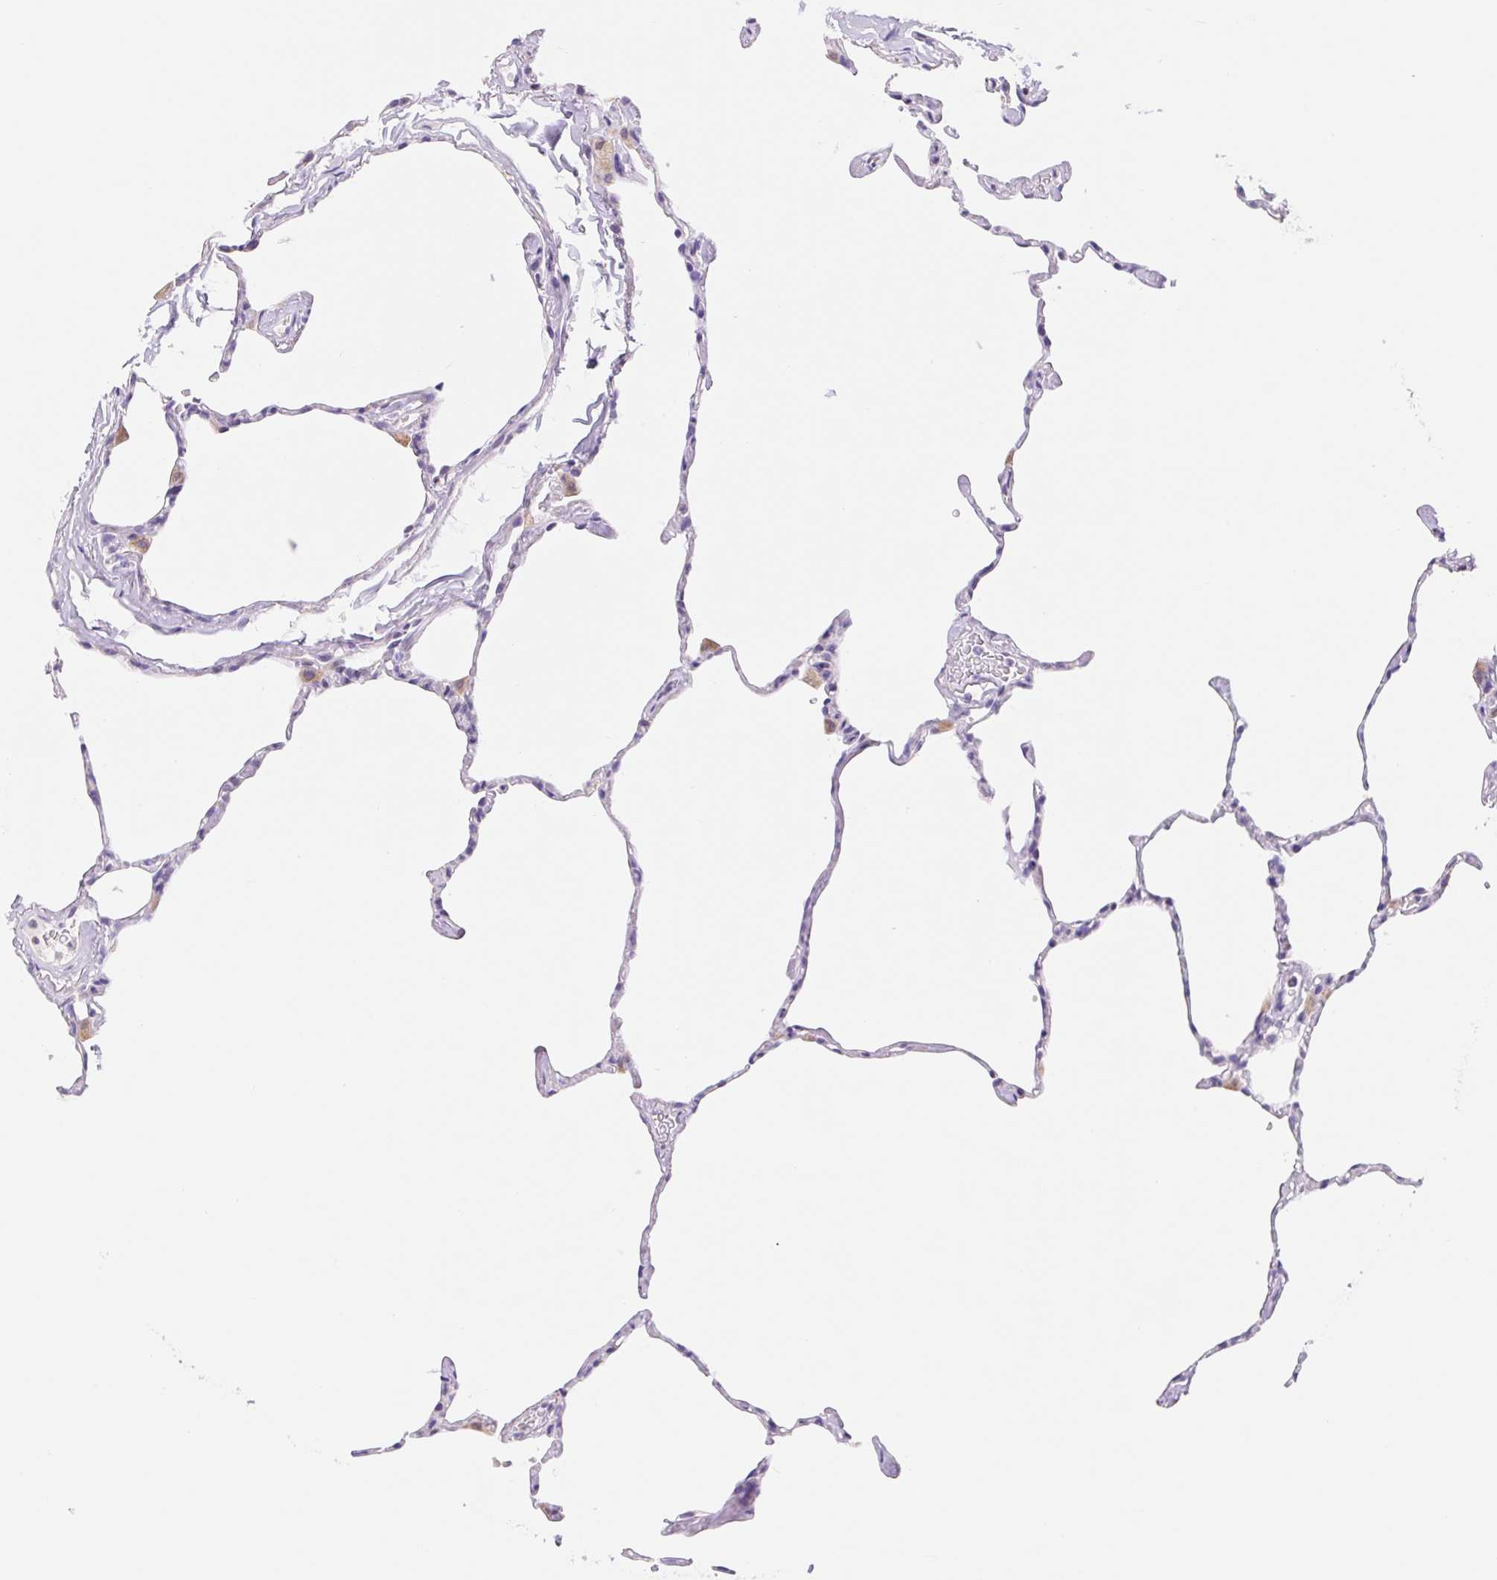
{"staining": {"intensity": "negative", "quantity": "none", "location": "none"}, "tissue": "lung", "cell_type": "Alveolar cells", "image_type": "normal", "snomed": [{"axis": "morphology", "description": "Normal tissue, NOS"}, {"axis": "topography", "description": "Lung"}], "caption": "High magnification brightfield microscopy of normal lung stained with DAB (3,3'-diaminobenzidine) (brown) and counterstained with hematoxylin (blue): alveolar cells show no significant positivity.", "gene": "FKBP6", "patient": {"sex": "male", "age": 65}}